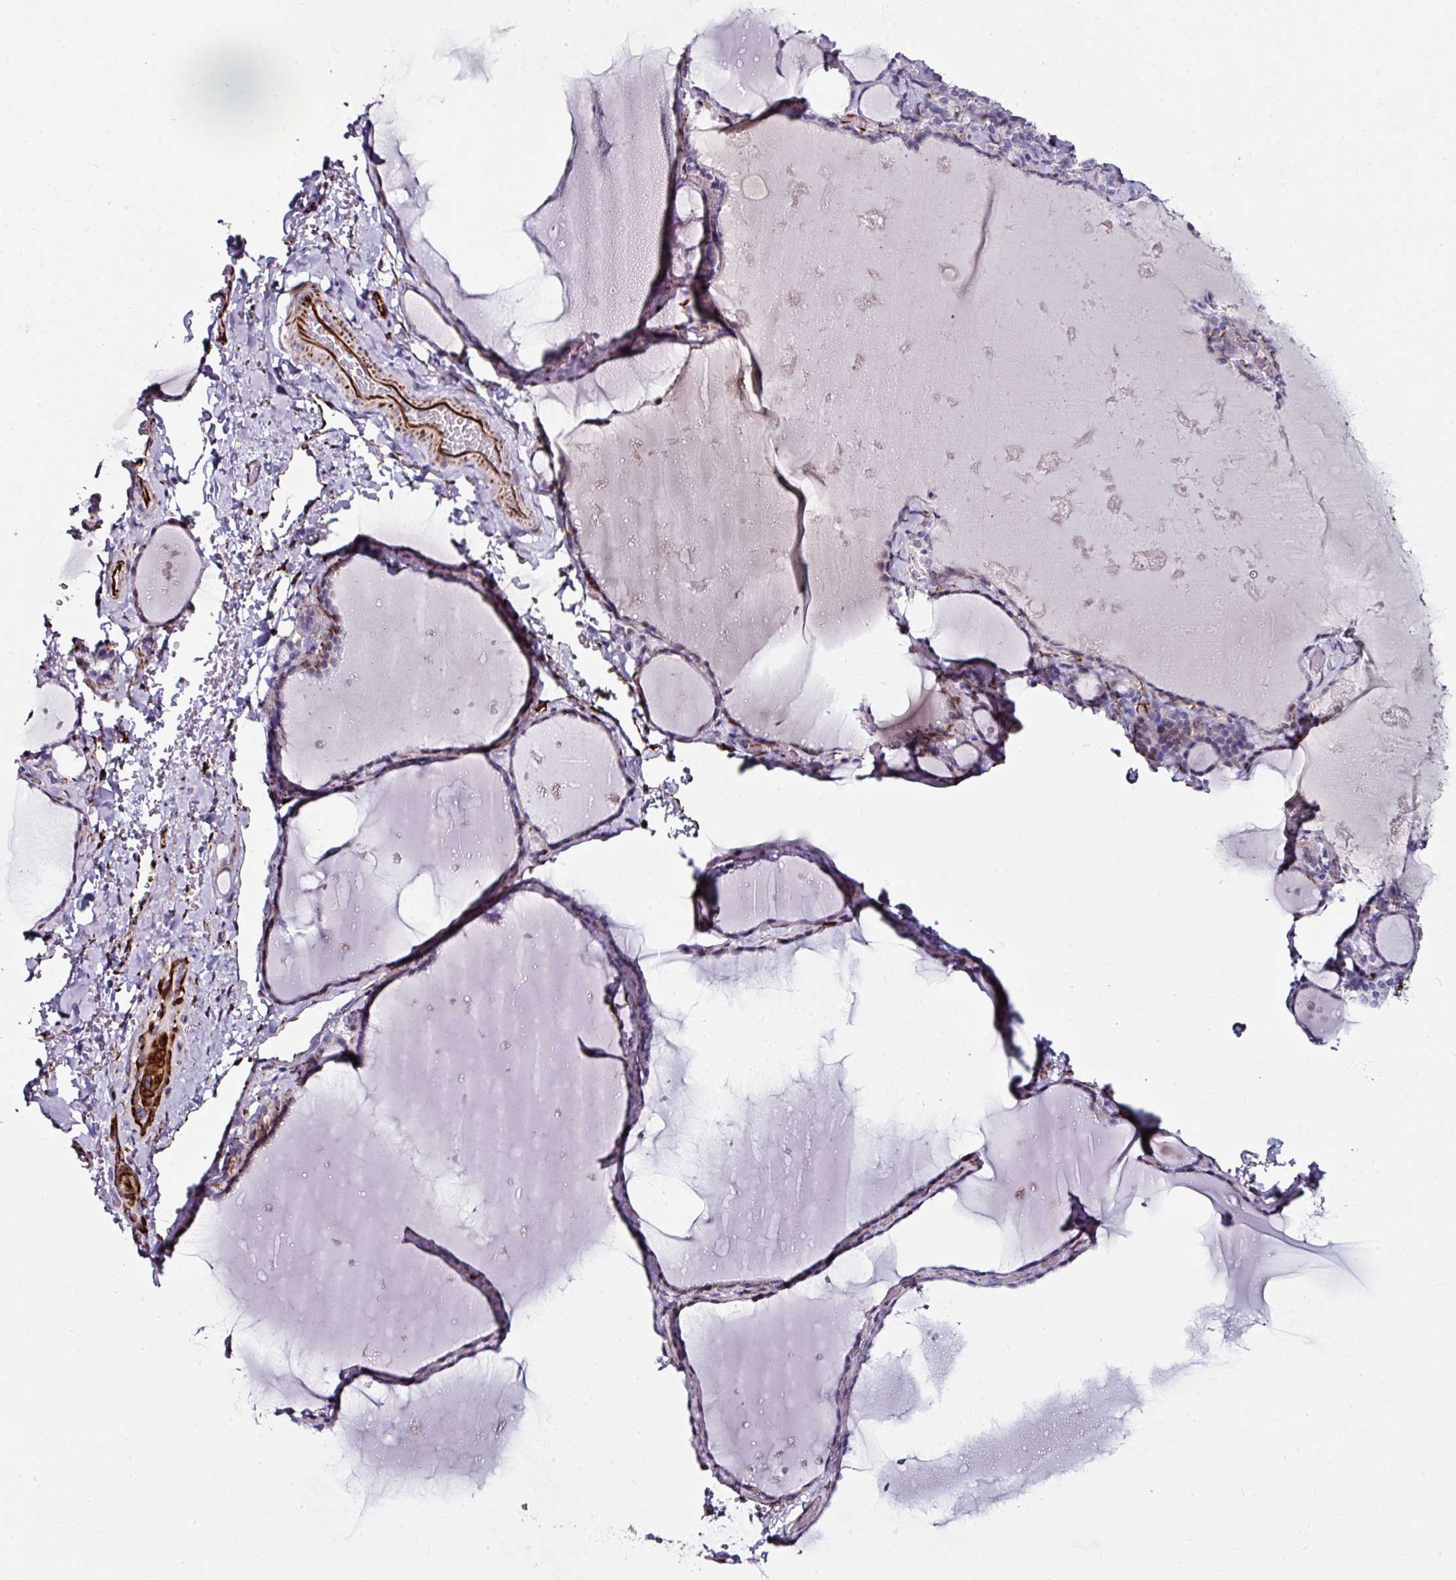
{"staining": {"intensity": "negative", "quantity": "none", "location": "none"}, "tissue": "thyroid gland", "cell_type": "Glandular cells", "image_type": "normal", "snomed": [{"axis": "morphology", "description": "Normal tissue, NOS"}, {"axis": "topography", "description": "Thyroid gland"}], "caption": "Immunohistochemistry of benign human thyroid gland exhibits no staining in glandular cells.", "gene": "TMPRSS9", "patient": {"sex": "female", "age": 49}}